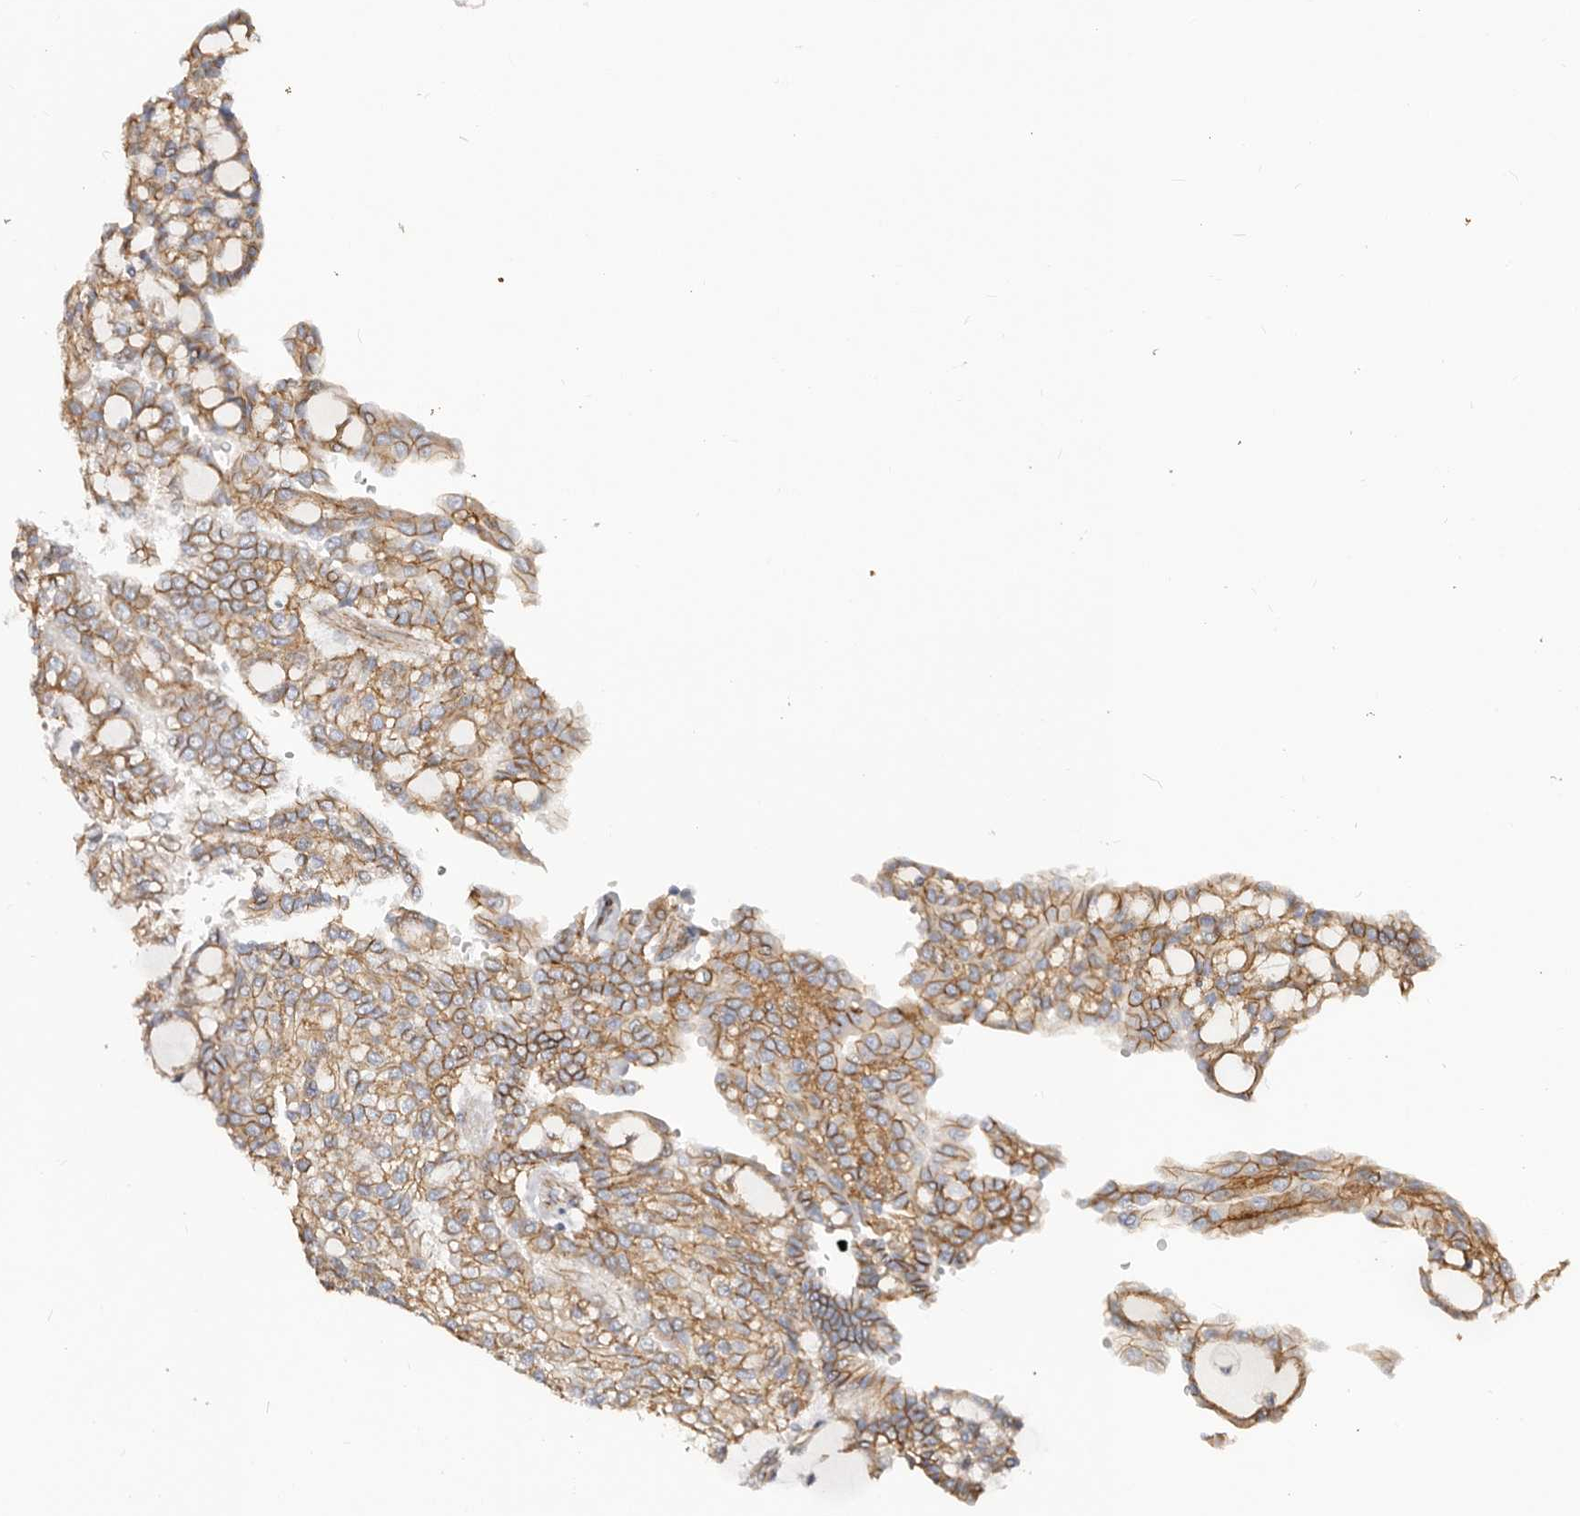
{"staining": {"intensity": "moderate", "quantity": ">75%", "location": "cytoplasmic/membranous"}, "tissue": "renal cancer", "cell_type": "Tumor cells", "image_type": "cancer", "snomed": [{"axis": "morphology", "description": "Adenocarcinoma, NOS"}, {"axis": "topography", "description": "Kidney"}], "caption": "Immunohistochemical staining of renal adenocarcinoma displays medium levels of moderate cytoplasmic/membranous protein staining in about >75% of tumor cells. (DAB IHC with brightfield microscopy, high magnification).", "gene": "CTNNB1", "patient": {"sex": "male", "age": 63}}